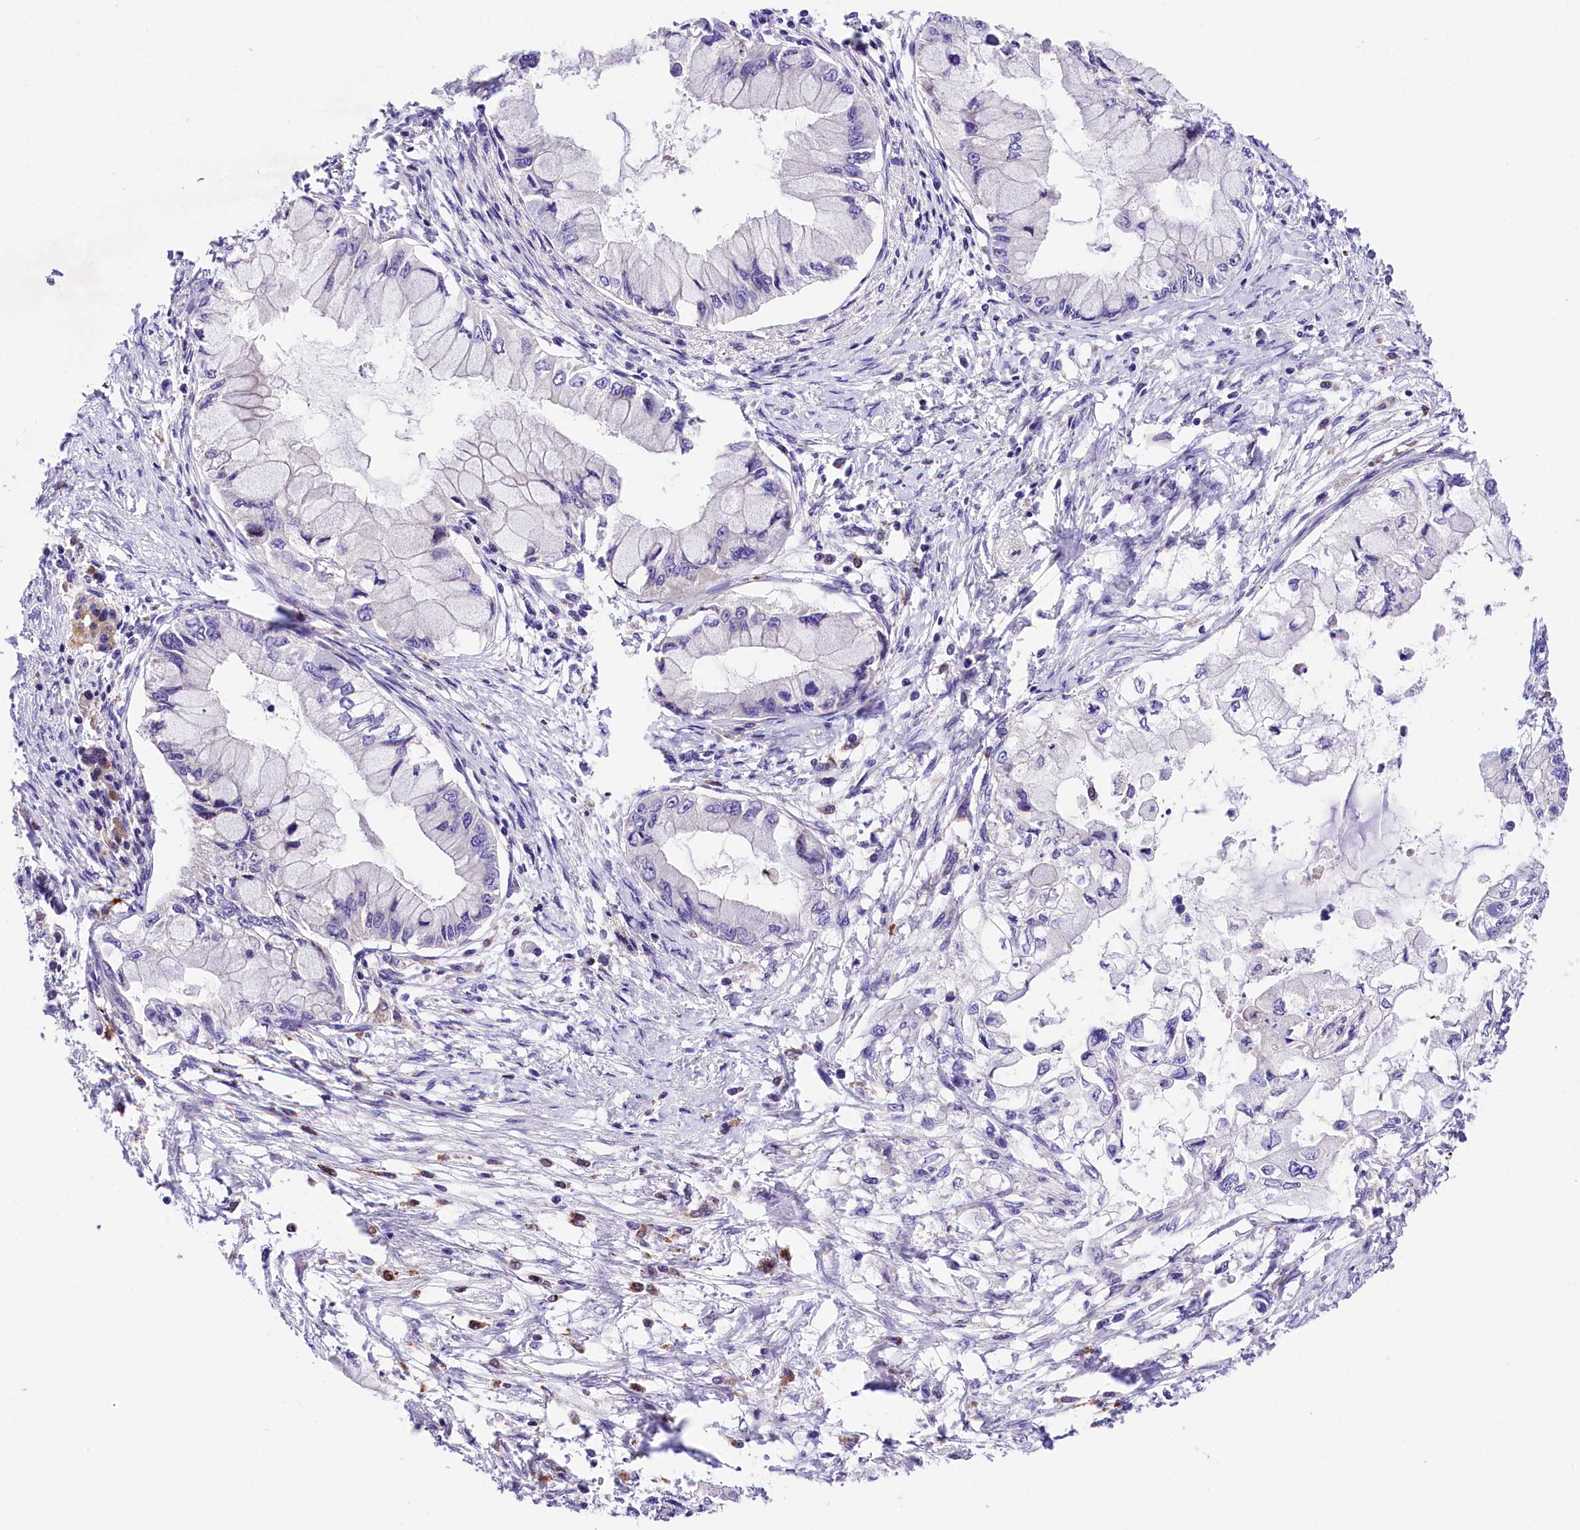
{"staining": {"intensity": "negative", "quantity": "none", "location": "none"}, "tissue": "pancreatic cancer", "cell_type": "Tumor cells", "image_type": "cancer", "snomed": [{"axis": "morphology", "description": "Adenocarcinoma, NOS"}, {"axis": "topography", "description": "Pancreas"}], "caption": "Immunohistochemical staining of human pancreatic cancer shows no significant staining in tumor cells. (DAB IHC visualized using brightfield microscopy, high magnification).", "gene": "ARMC6", "patient": {"sex": "male", "age": 48}}